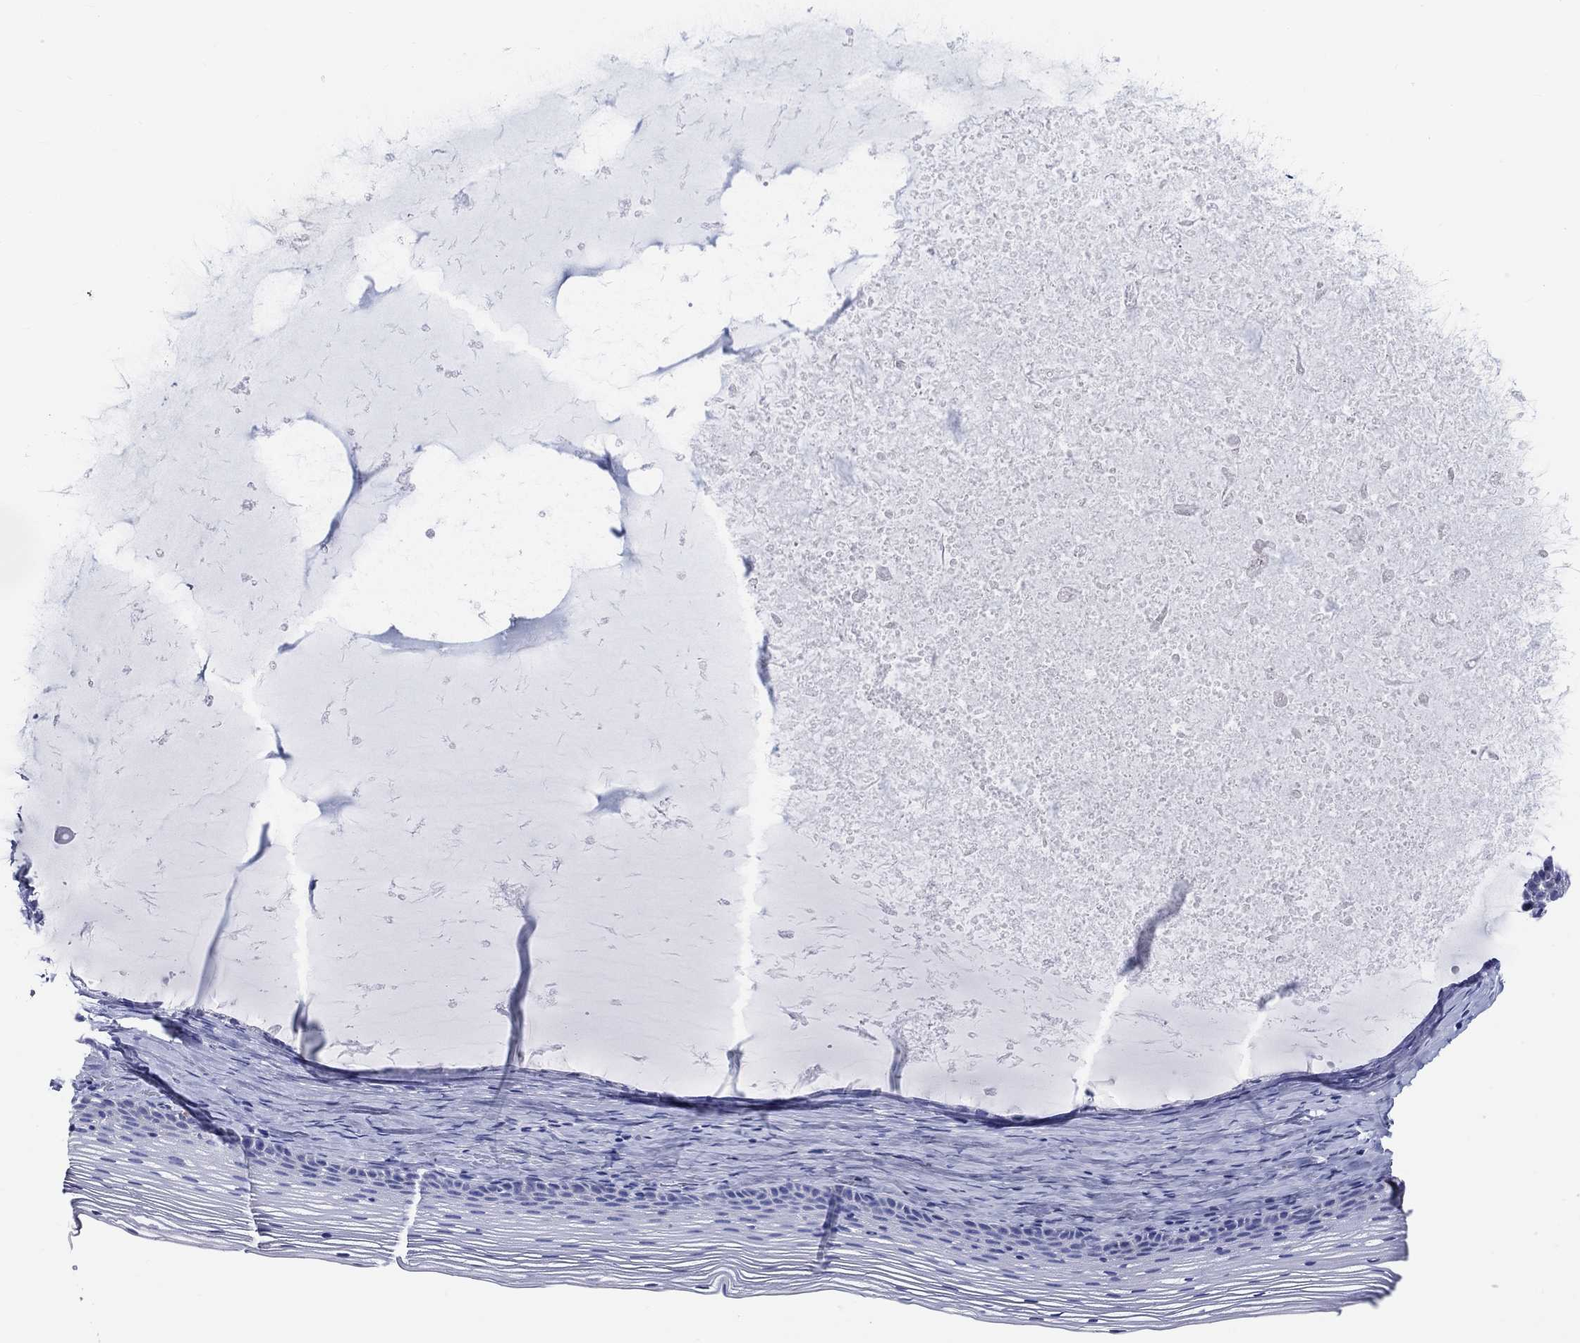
{"staining": {"intensity": "negative", "quantity": "none", "location": "none"}, "tissue": "cervix", "cell_type": "Glandular cells", "image_type": "normal", "snomed": [{"axis": "morphology", "description": "Normal tissue, NOS"}, {"axis": "topography", "description": "Cervix"}], "caption": "This is an IHC histopathology image of benign cervix. There is no expression in glandular cells.", "gene": "CRYGS", "patient": {"sex": "female", "age": 39}}